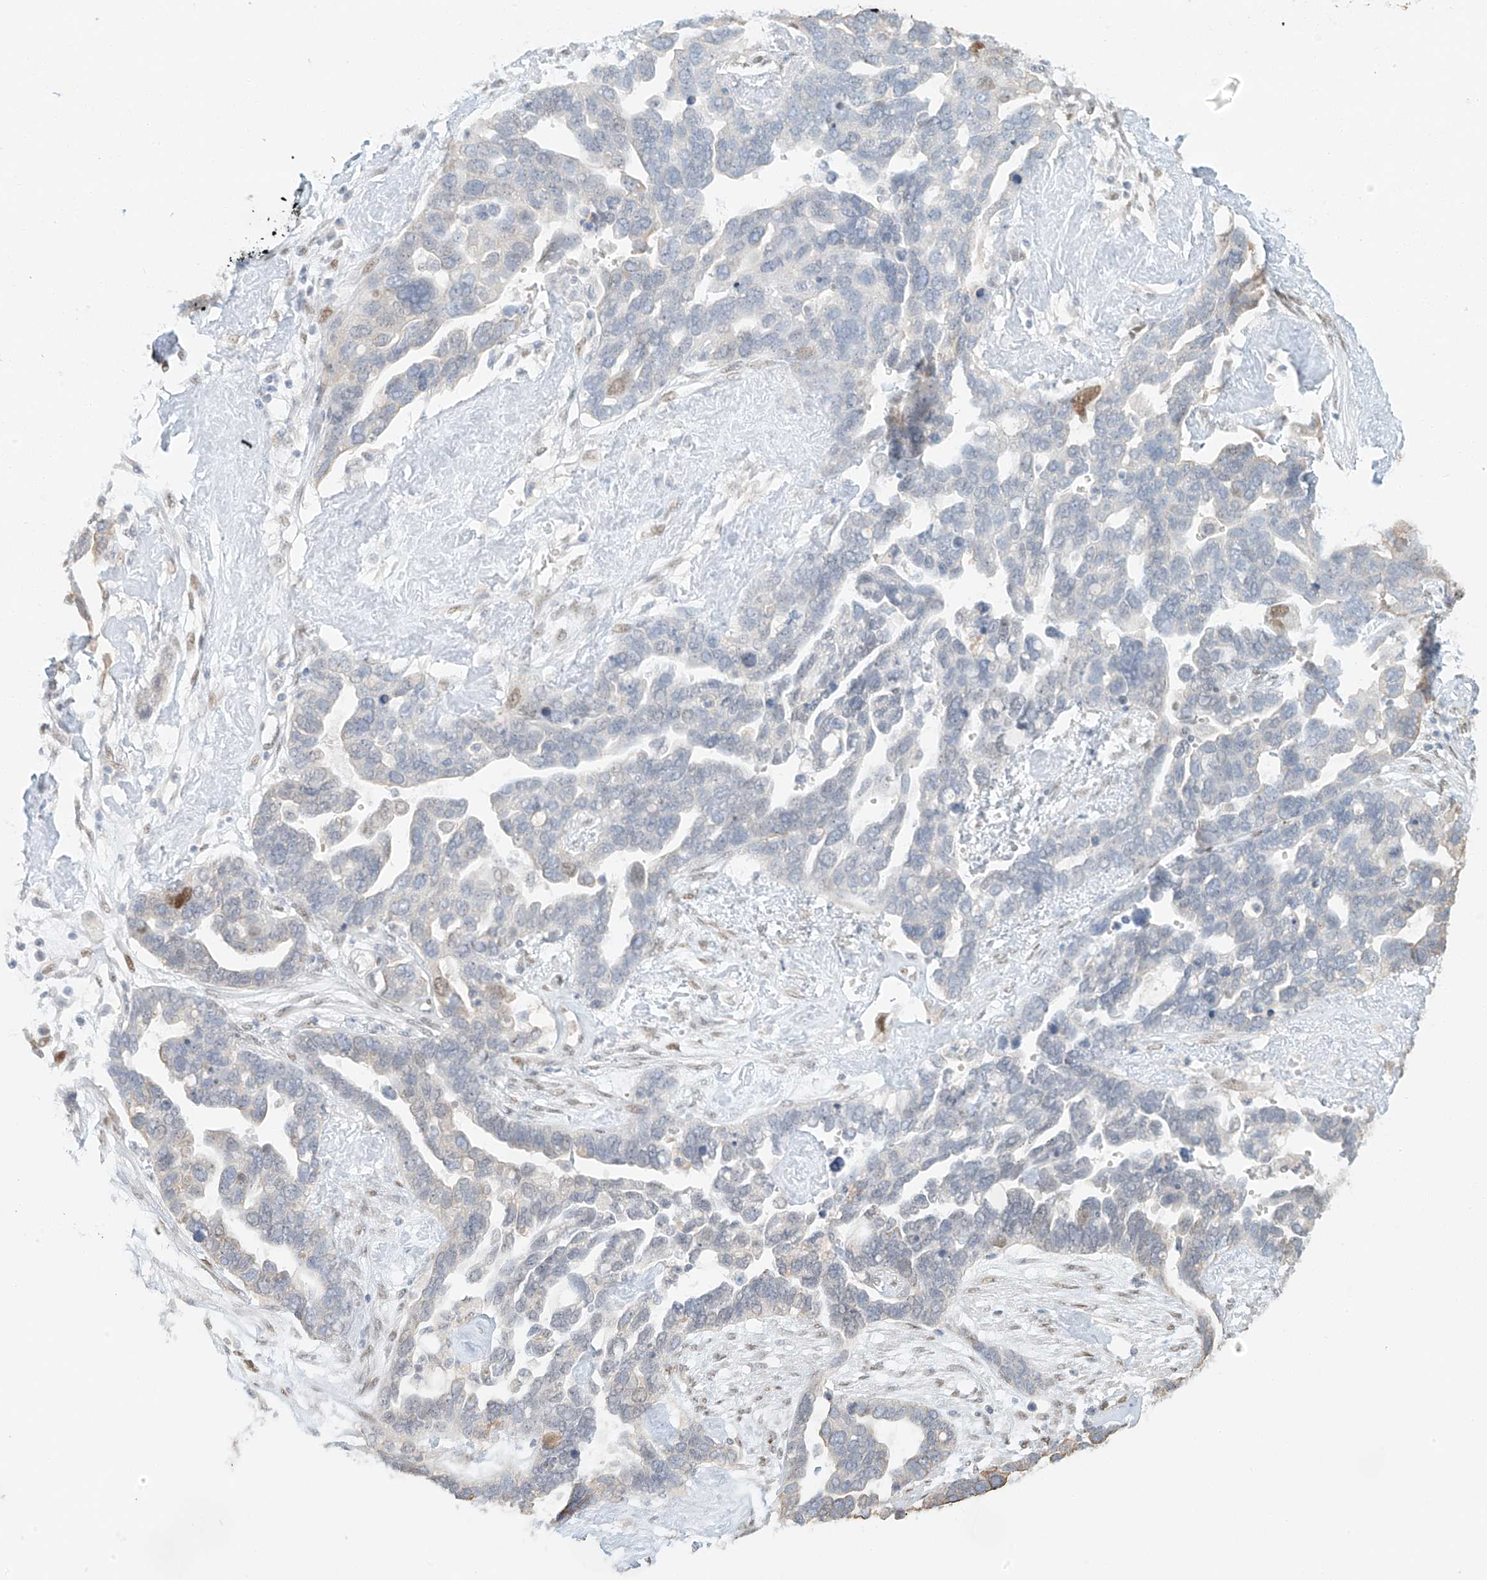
{"staining": {"intensity": "negative", "quantity": "none", "location": "none"}, "tissue": "ovarian cancer", "cell_type": "Tumor cells", "image_type": "cancer", "snomed": [{"axis": "morphology", "description": "Cystadenocarcinoma, serous, NOS"}, {"axis": "topography", "description": "Ovary"}], "caption": "High power microscopy image of an IHC photomicrograph of ovarian serous cystadenocarcinoma, revealing no significant positivity in tumor cells. (DAB (3,3'-diaminobenzidine) immunohistochemistry, high magnification).", "gene": "ZNF774", "patient": {"sex": "female", "age": 54}}